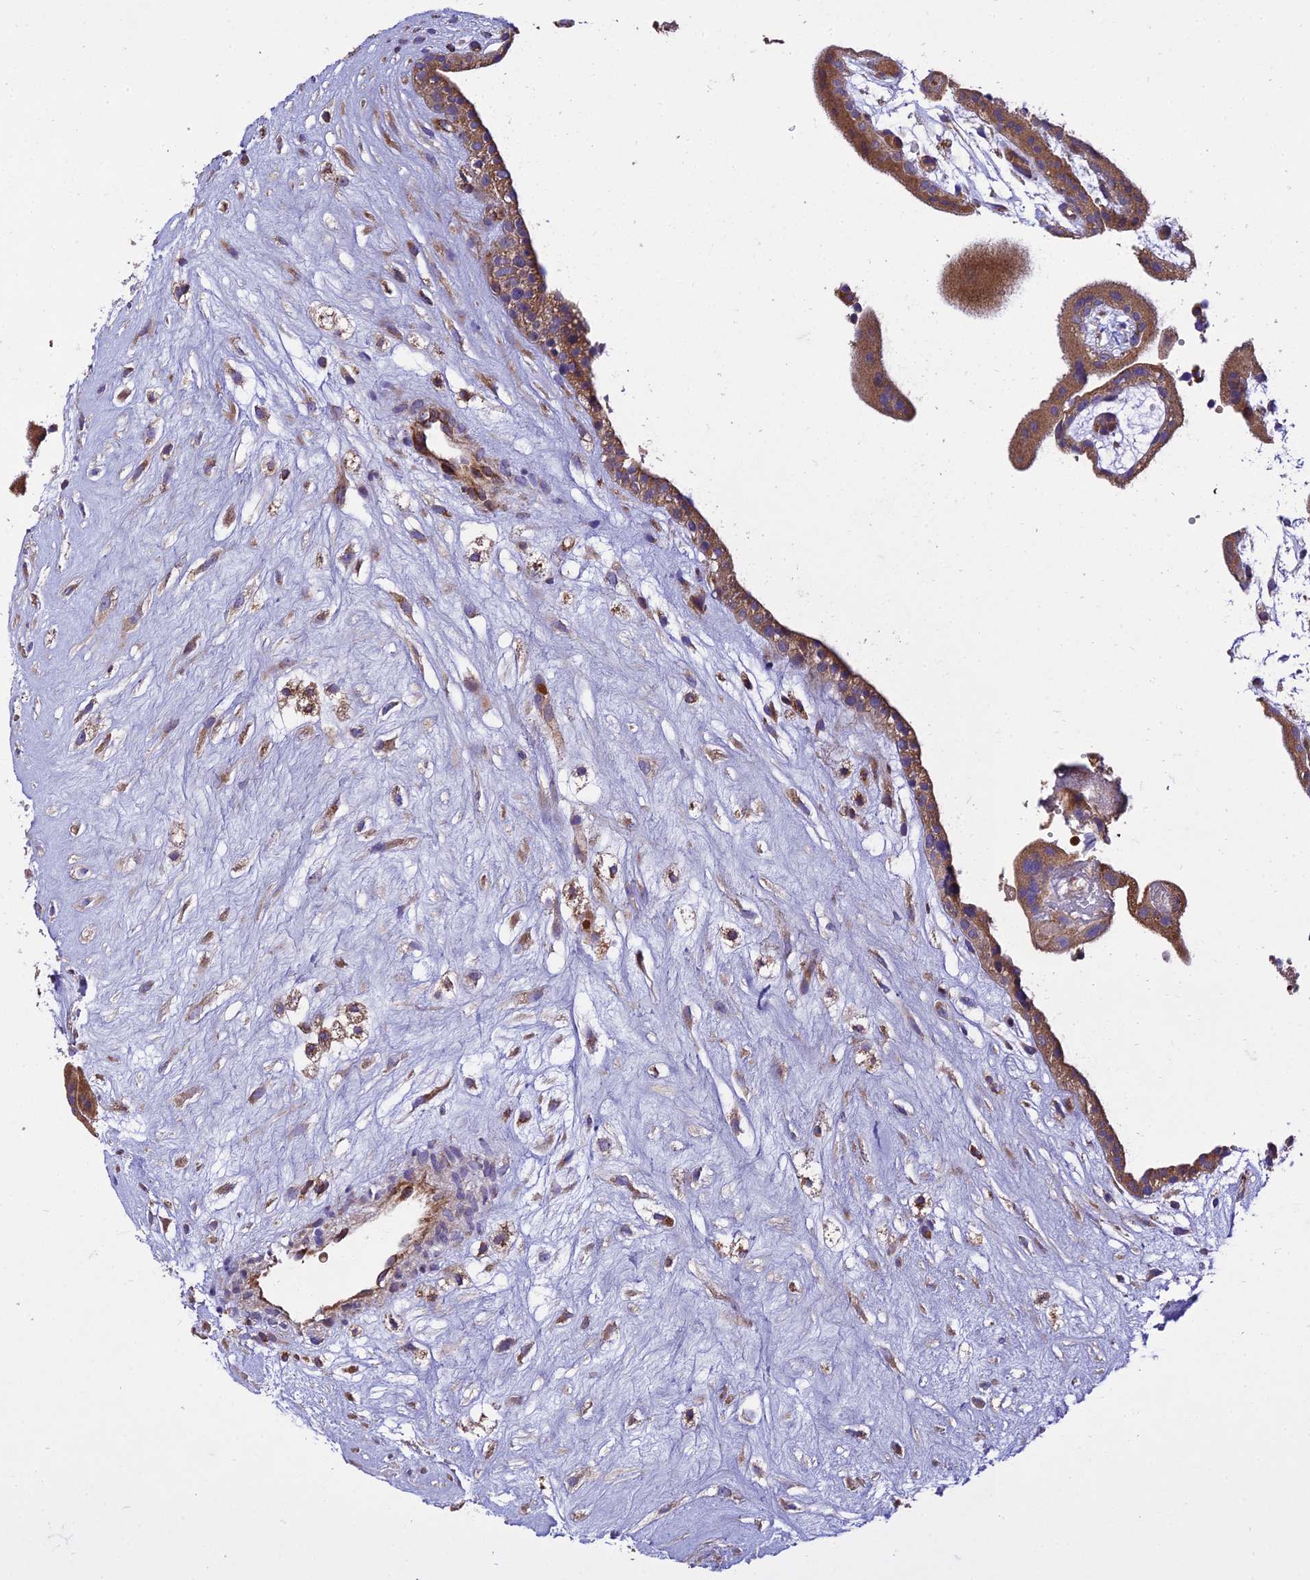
{"staining": {"intensity": "strong", "quantity": ">75%", "location": "cytoplasmic/membranous"}, "tissue": "placenta", "cell_type": "Decidual cells", "image_type": "normal", "snomed": [{"axis": "morphology", "description": "Normal tissue, NOS"}, {"axis": "topography", "description": "Placenta"}], "caption": "This micrograph demonstrates immunohistochemistry staining of benign human placenta, with high strong cytoplasmic/membranous expression in approximately >75% of decidual cells.", "gene": "GIMAP1", "patient": {"sex": "female", "age": 18}}